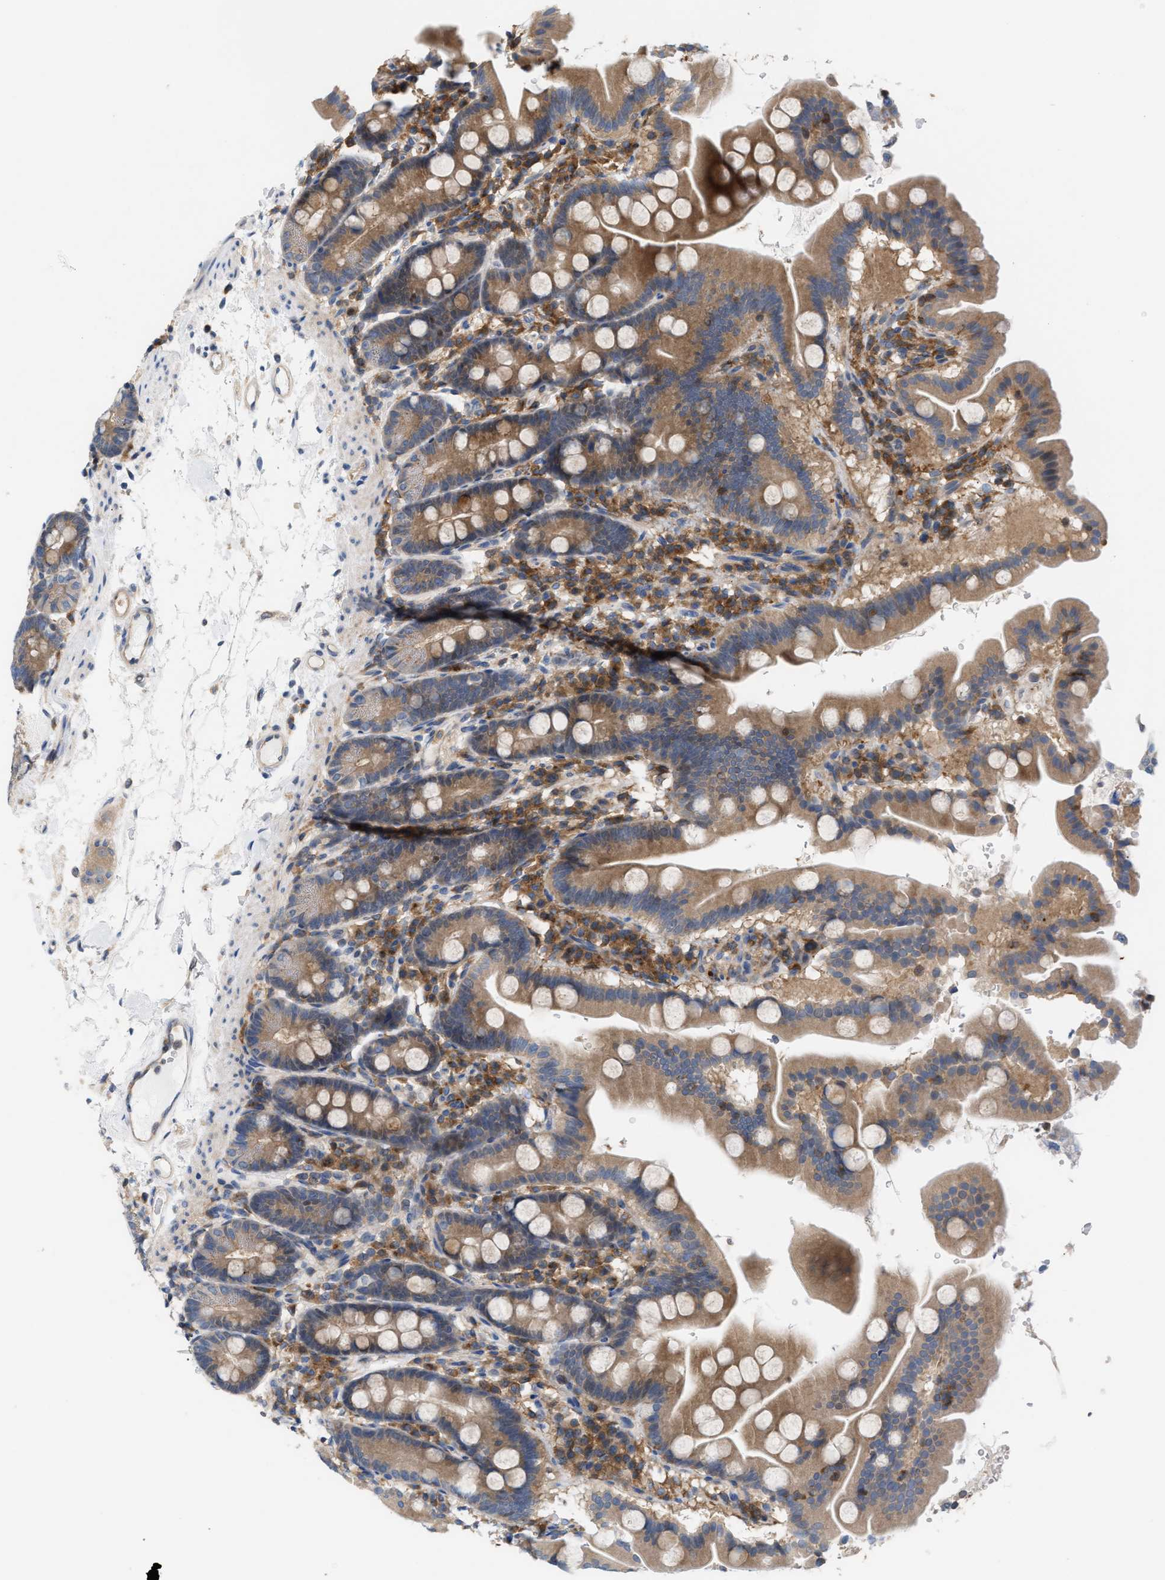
{"staining": {"intensity": "moderate", "quantity": ">75%", "location": "cytoplasmic/membranous"}, "tissue": "duodenum", "cell_type": "Glandular cells", "image_type": "normal", "snomed": [{"axis": "morphology", "description": "Normal tissue, NOS"}, {"axis": "topography", "description": "Duodenum"}], "caption": "Immunohistochemistry staining of unremarkable duodenum, which exhibits medium levels of moderate cytoplasmic/membranous positivity in approximately >75% of glandular cells indicating moderate cytoplasmic/membranous protein staining. The staining was performed using DAB (3,3'-diaminobenzidine) (brown) for protein detection and nuclei were counterstained in hematoxylin (blue).", "gene": "DBNL", "patient": {"sex": "male", "age": 50}}